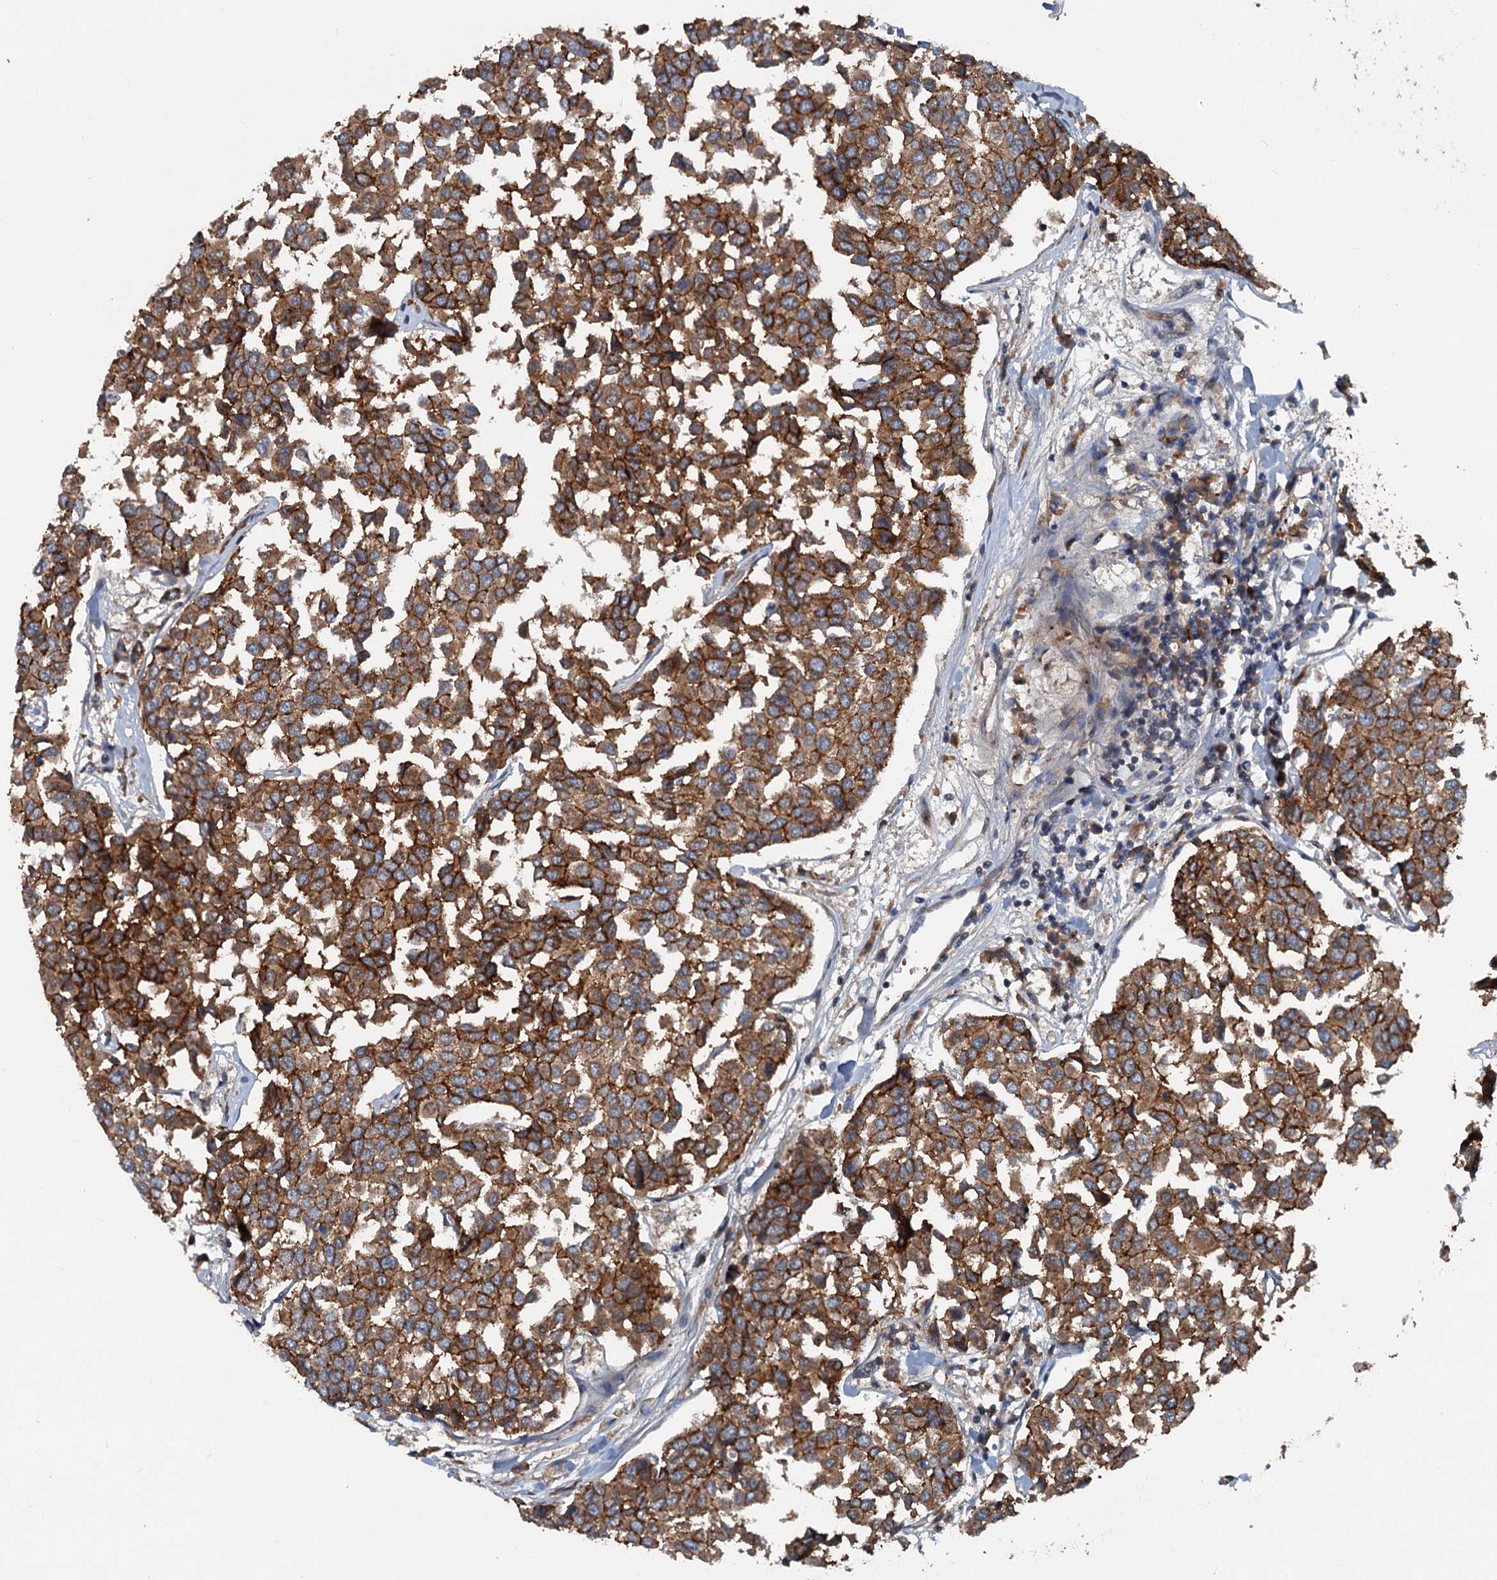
{"staining": {"intensity": "strong", "quantity": ">75%", "location": "cytoplasmic/membranous"}, "tissue": "breast cancer", "cell_type": "Tumor cells", "image_type": "cancer", "snomed": [{"axis": "morphology", "description": "Duct carcinoma"}, {"axis": "topography", "description": "Breast"}], "caption": "Immunohistochemical staining of human breast cancer (infiltrating ductal carcinoma) displays high levels of strong cytoplasmic/membranous expression in about >75% of tumor cells.", "gene": "N4BP2L2", "patient": {"sex": "female", "age": 55}}